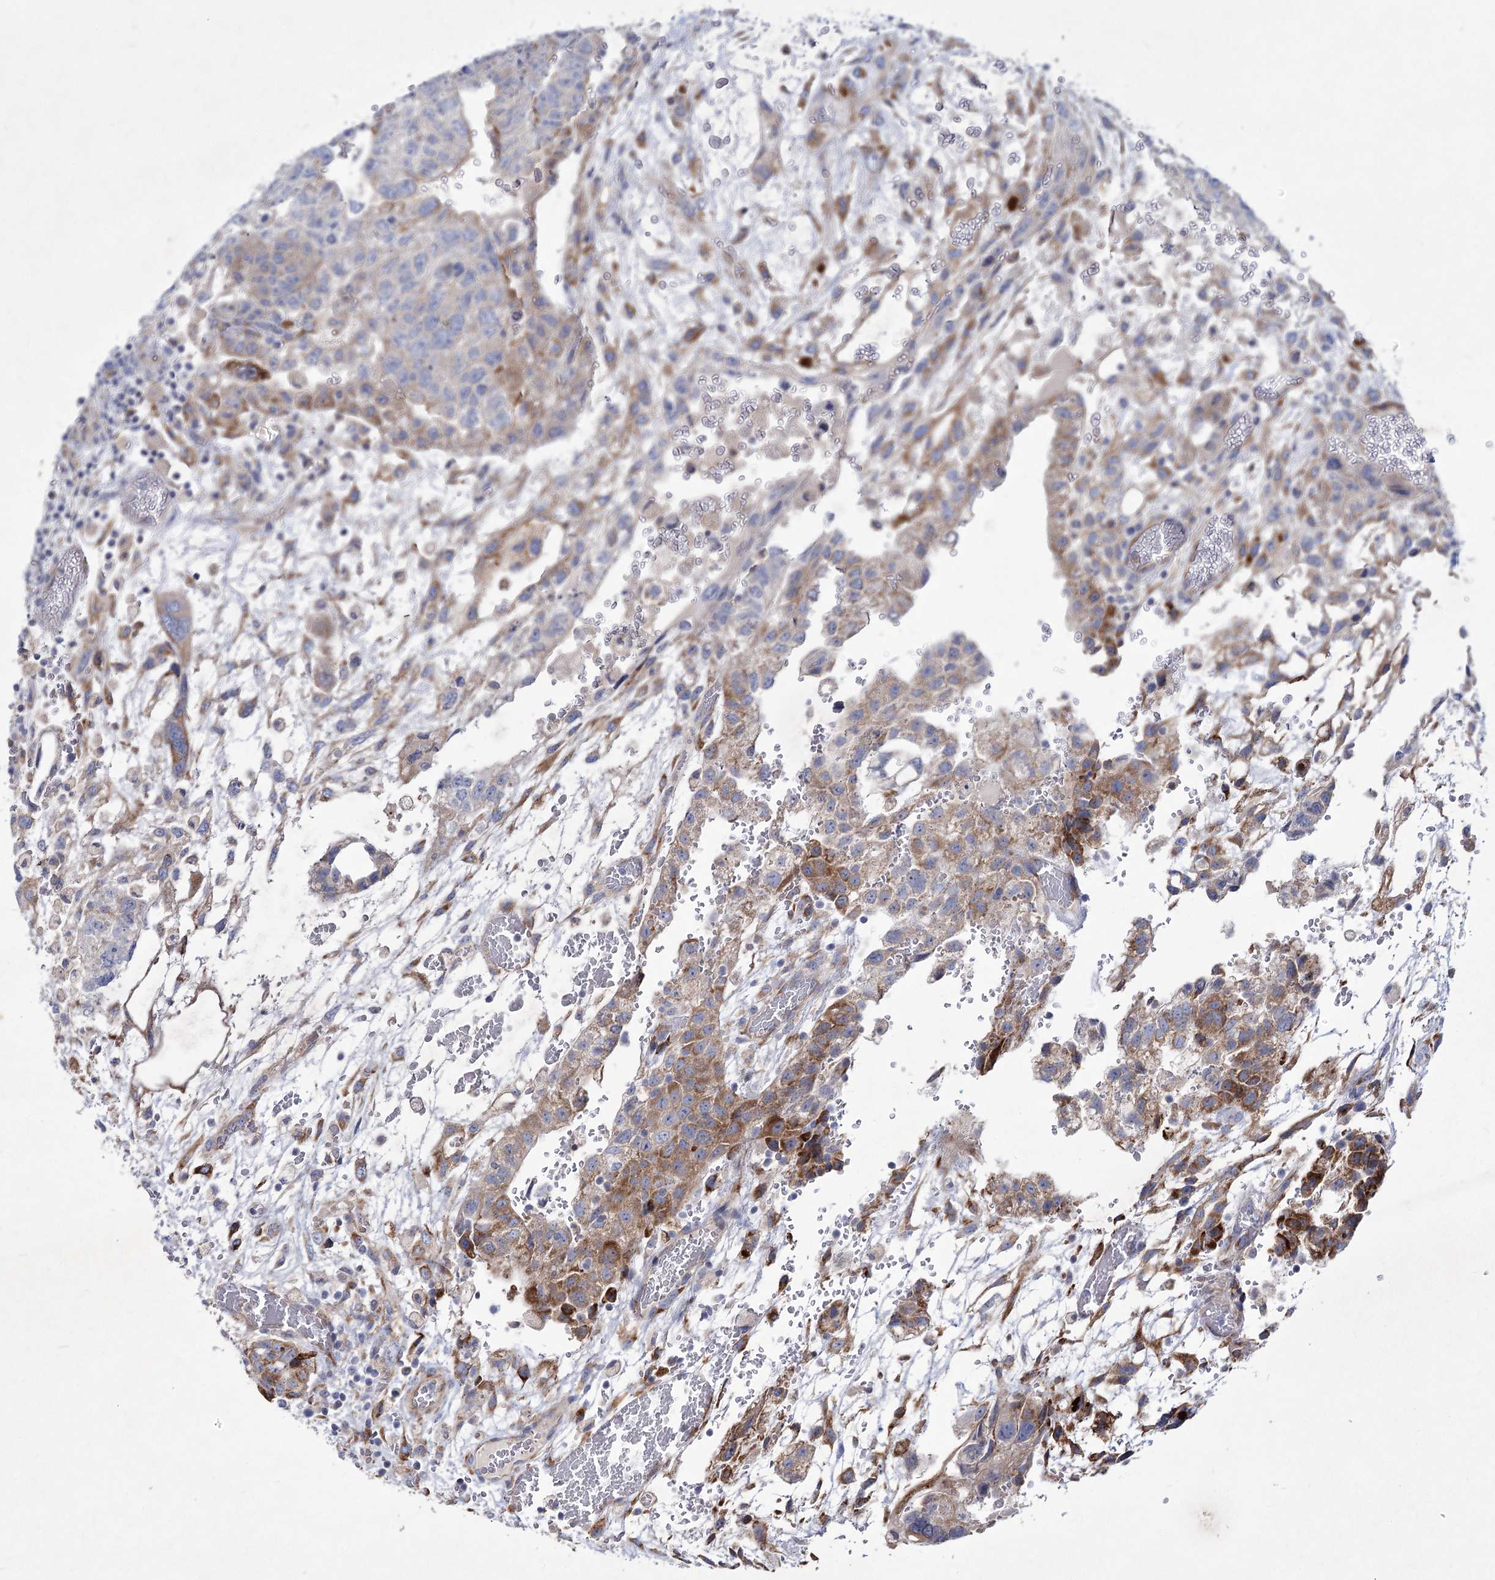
{"staining": {"intensity": "moderate", "quantity": "<25%", "location": "cytoplasmic/membranous"}, "tissue": "testis cancer", "cell_type": "Tumor cells", "image_type": "cancer", "snomed": [{"axis": "morphology", "description": "Carcinoma, Embryonal, NOS"}, {"axis": "topography", "description": "Testis"}], "caption": "Testis embryonal carcinoma stained for a protein (brown) reveals moderate cytoplasmic/membranous positive staining in approximately <25% of tumor cells.", "gene": "ARFGEF3", "patient": {"sex": "male", "age": 36}}